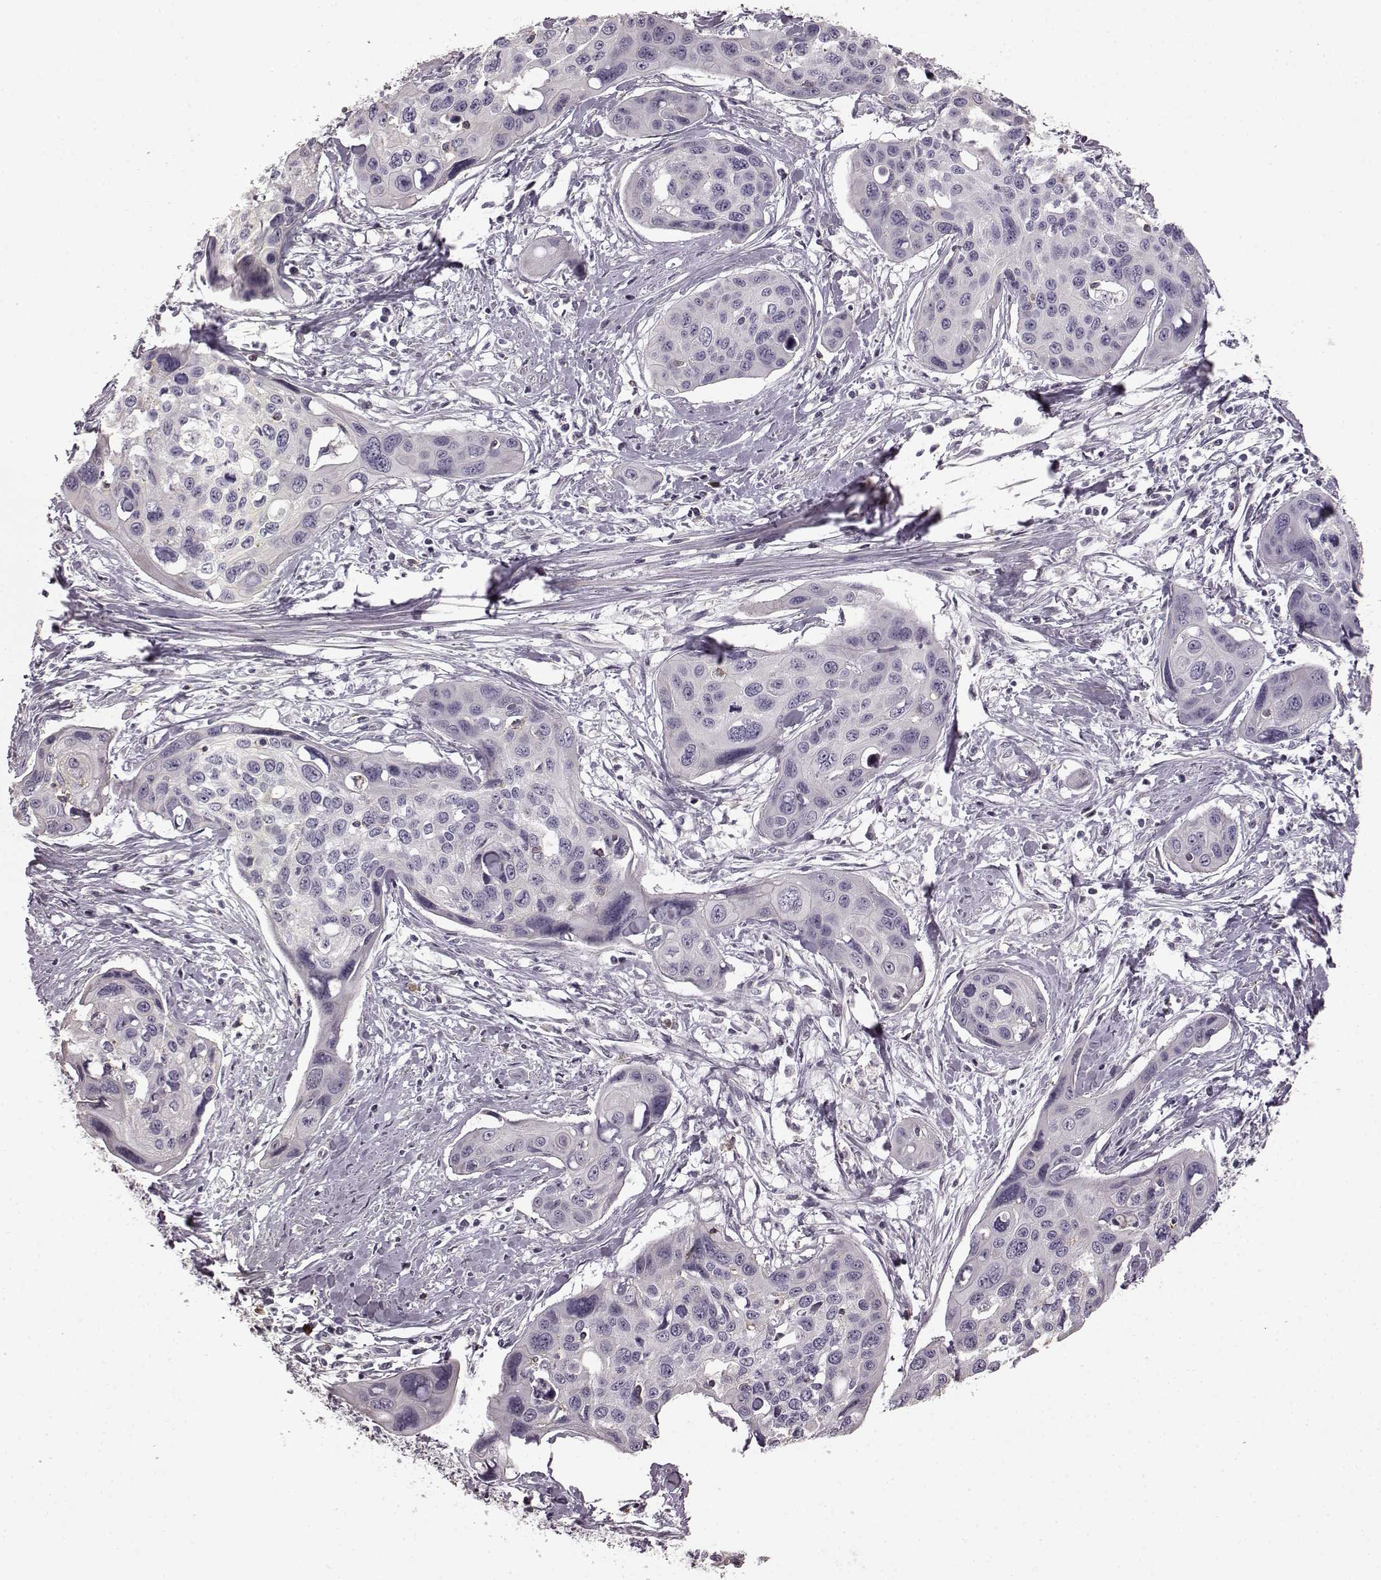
{"staining": {"intensity": "negative", "quantity": "none", "location": "none"}, "tissue": "cervical cancer", "cell_type": "Tumor cells", "image_type": "cancer", "snomed": [{"axis": "morphology", "description": "Squamous cell carcinoma, NOS"}, {"axis": "topography", "description": "Cervix"}], "caption": "A micrograph of cervical squamous cell carcinoma stained for a protein displays no brown staining in tumor cells. (Stains: DAB IHC with hematoxylin counter stain, Microscopy: brightfield microscopy at high magnification).", "gene": "PDCD1", "patient": {"sex": "female", "age": 31}}